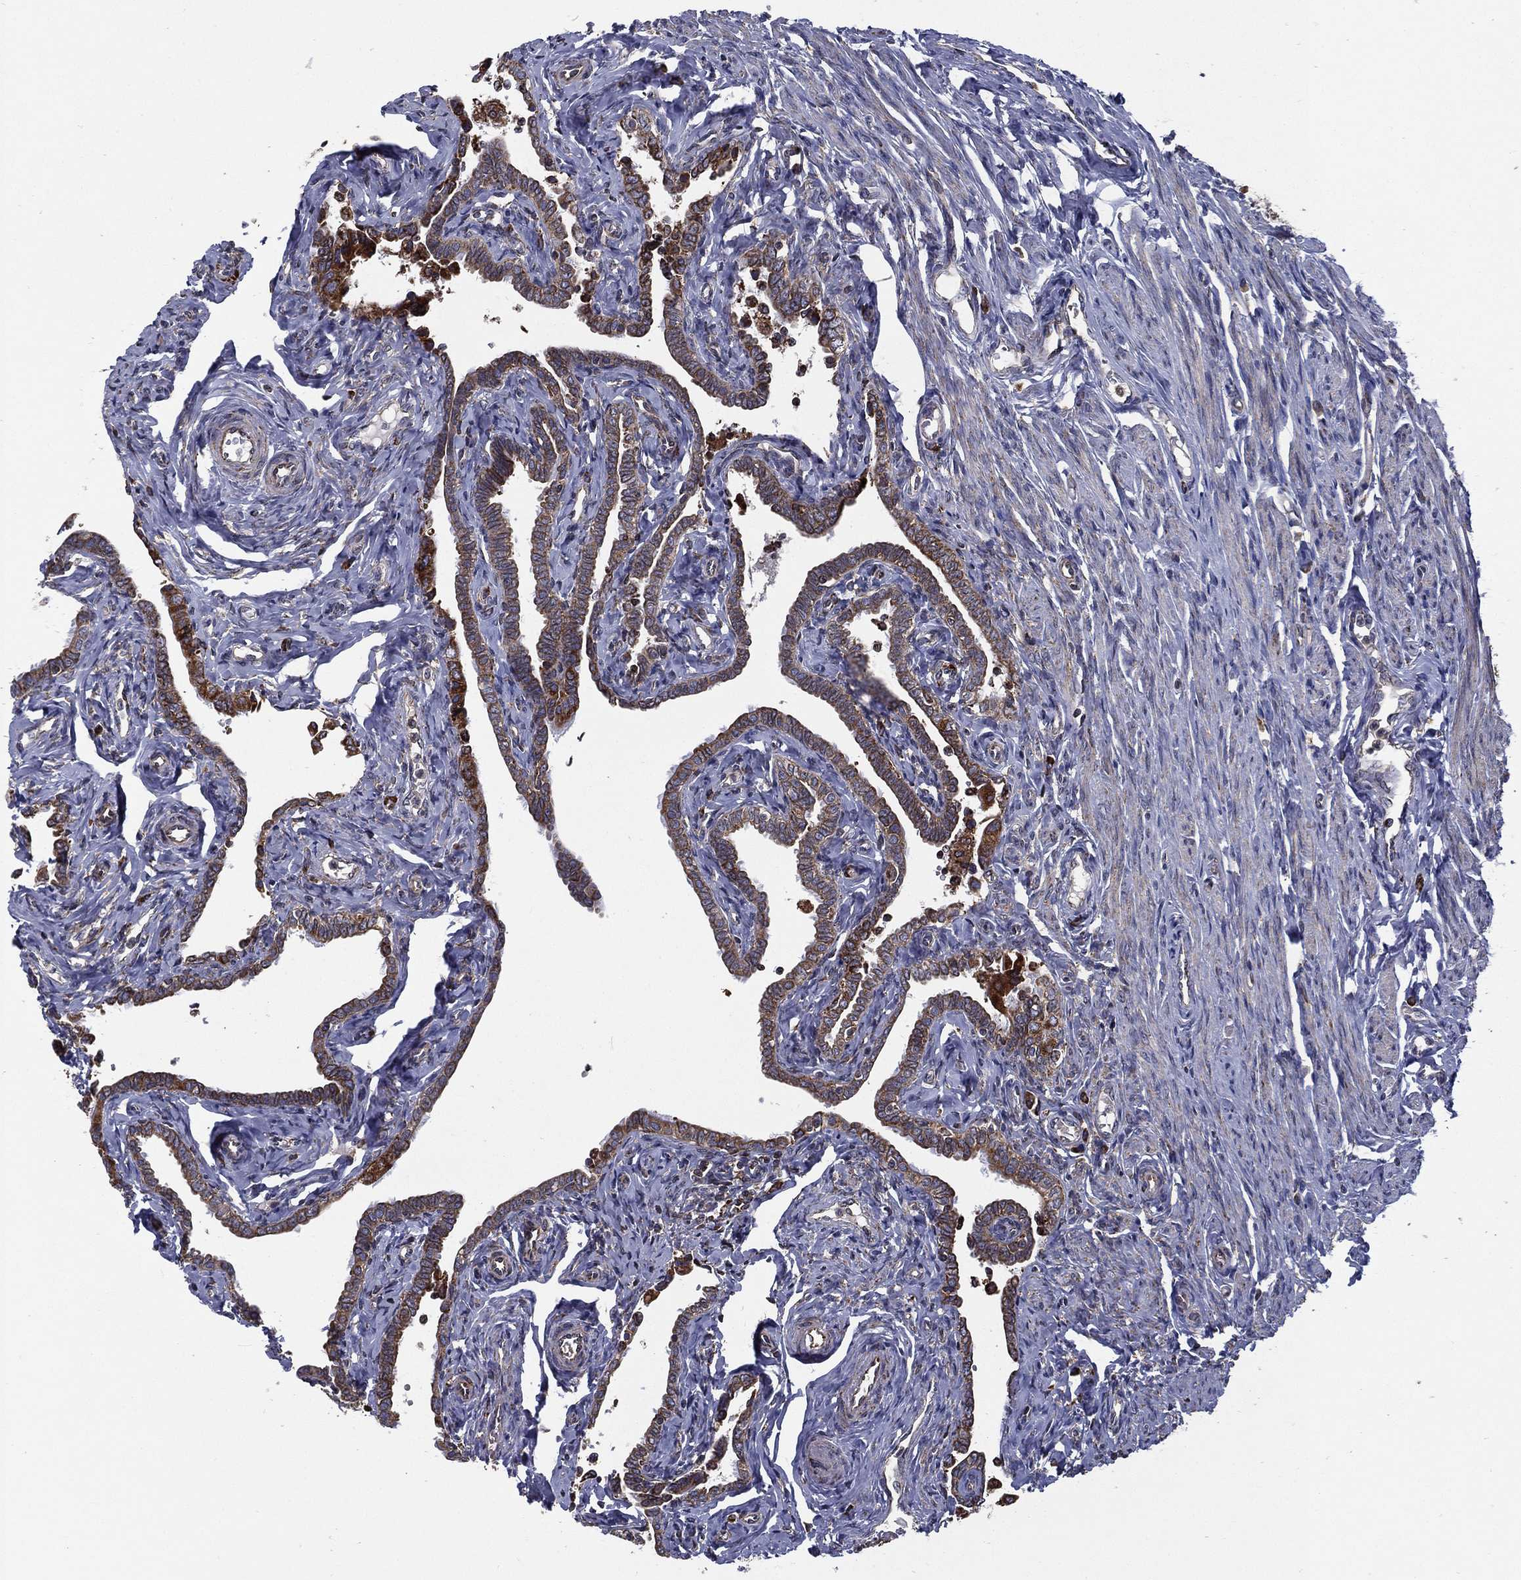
{"staining": {"intensity": "strong", "quantity": ">75%", "location": "cytoplasmic/membranous"}, "tissue": "fallopian tube", "cell_type": "Glandular cells", "image_type": "normal", "snomed": [{"axis": "morphology", "description": "Normal tissue, NOS"}, {"axis": "topography", "description": "Fallopian tube"}, {"axis": "topography", "description": "Ovary"}], "caption": "This histopathology image reveals immunohistochemistry staining of benign human fallopian tube, with high strong cytoplasmic/membranous staining in about >75% of glandular cells.", "gene": "MT", "patient": {"sex": "female", "age": 54}}